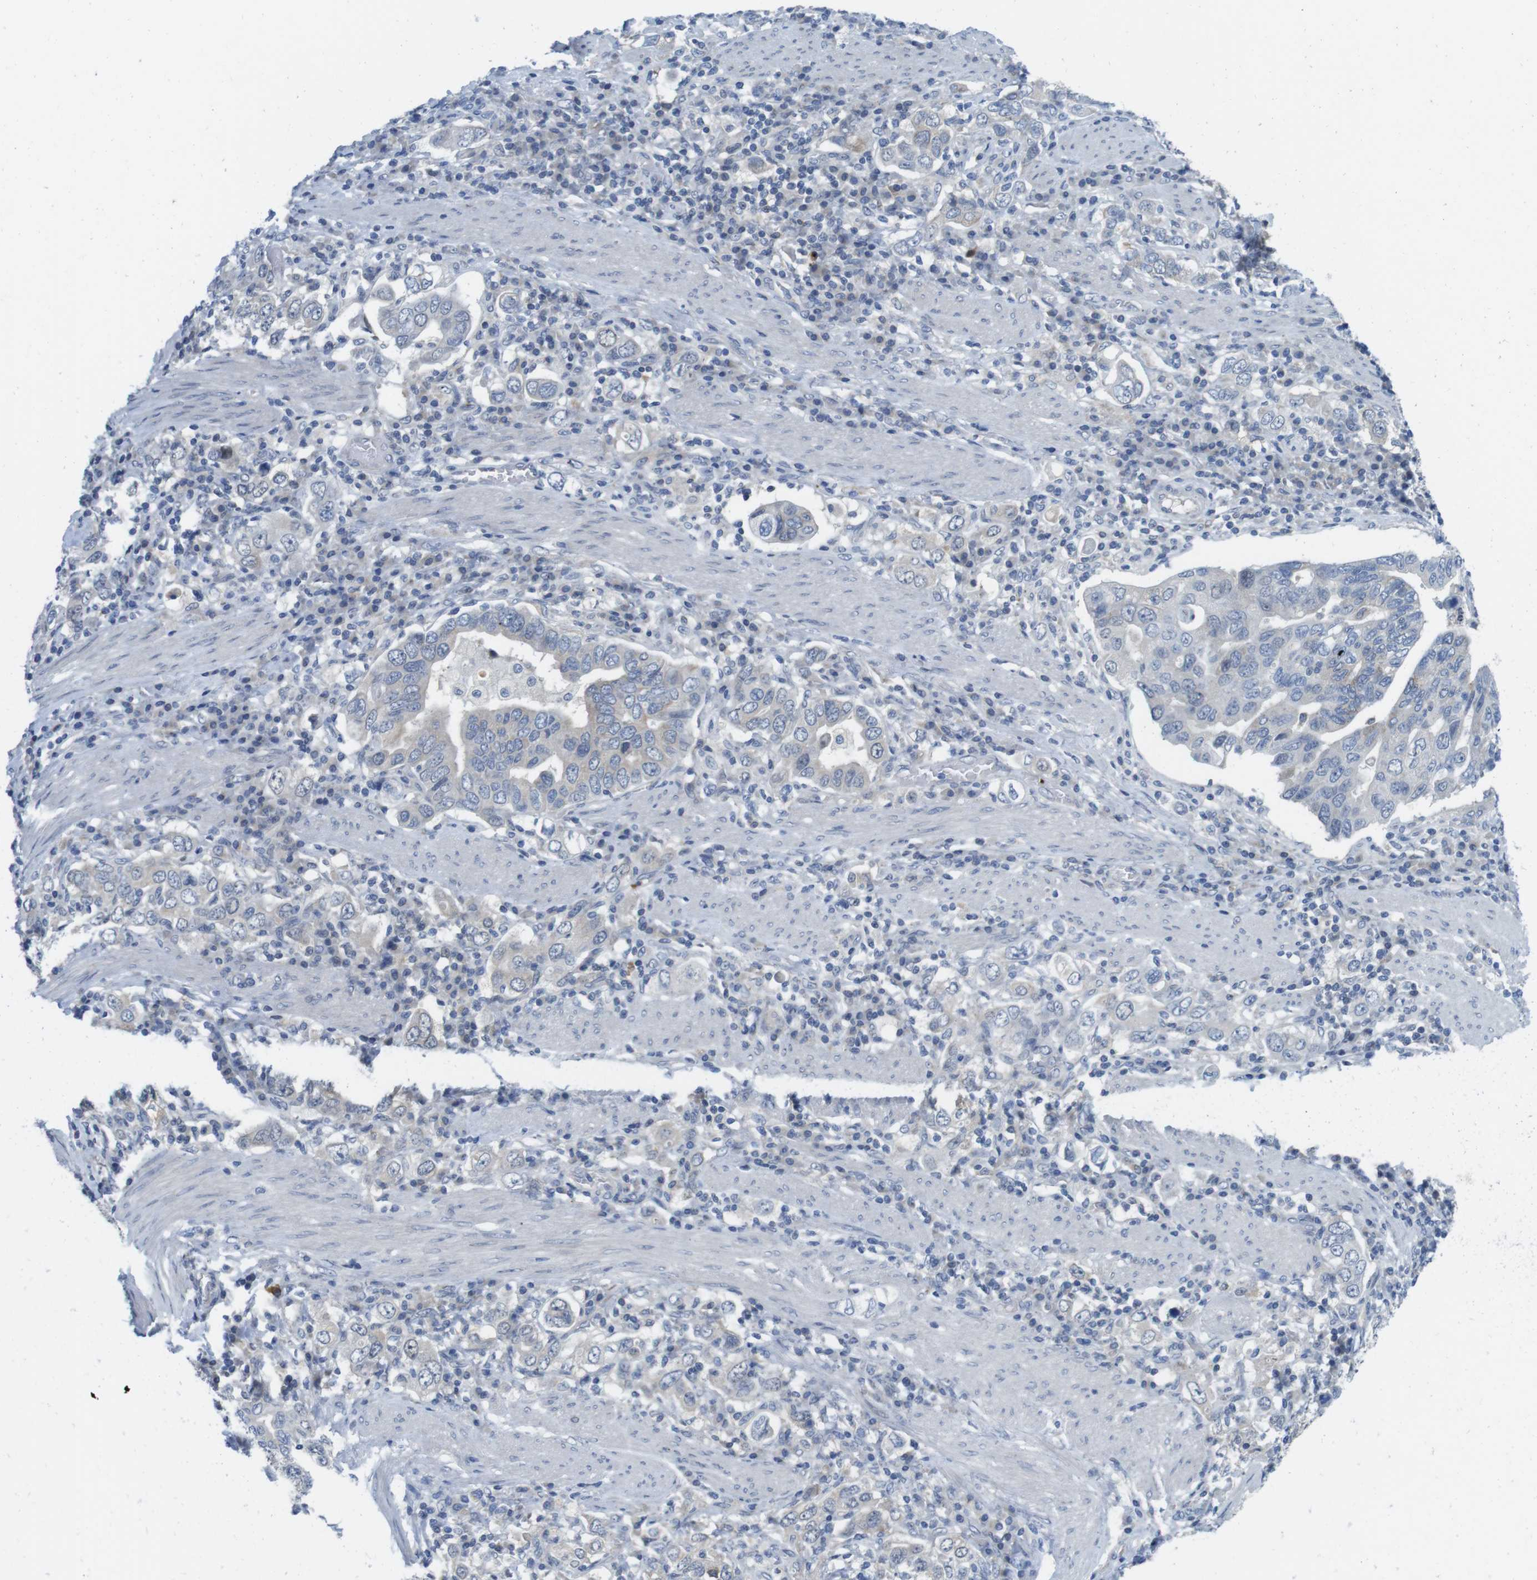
{"staining": {"intensity": "weak", "quantity": "<25%", "location": "cytoplasmic/membranous"}, "tissue": "stomach cancer", "cell_type": "Tumor cells", "image_type": "cancer", "snomed": [{"axis": "morphology", "description": "Adenocarcinoma, NOS"}, {"axis": "topography", "description": "Stomach, upper"}], "caption": "Protein analysis of stomach adenocarcinoma displays no significant positivity in tumor cells.", "gene": "CASP2", "patient": {"sex": "male", "age": 62}}